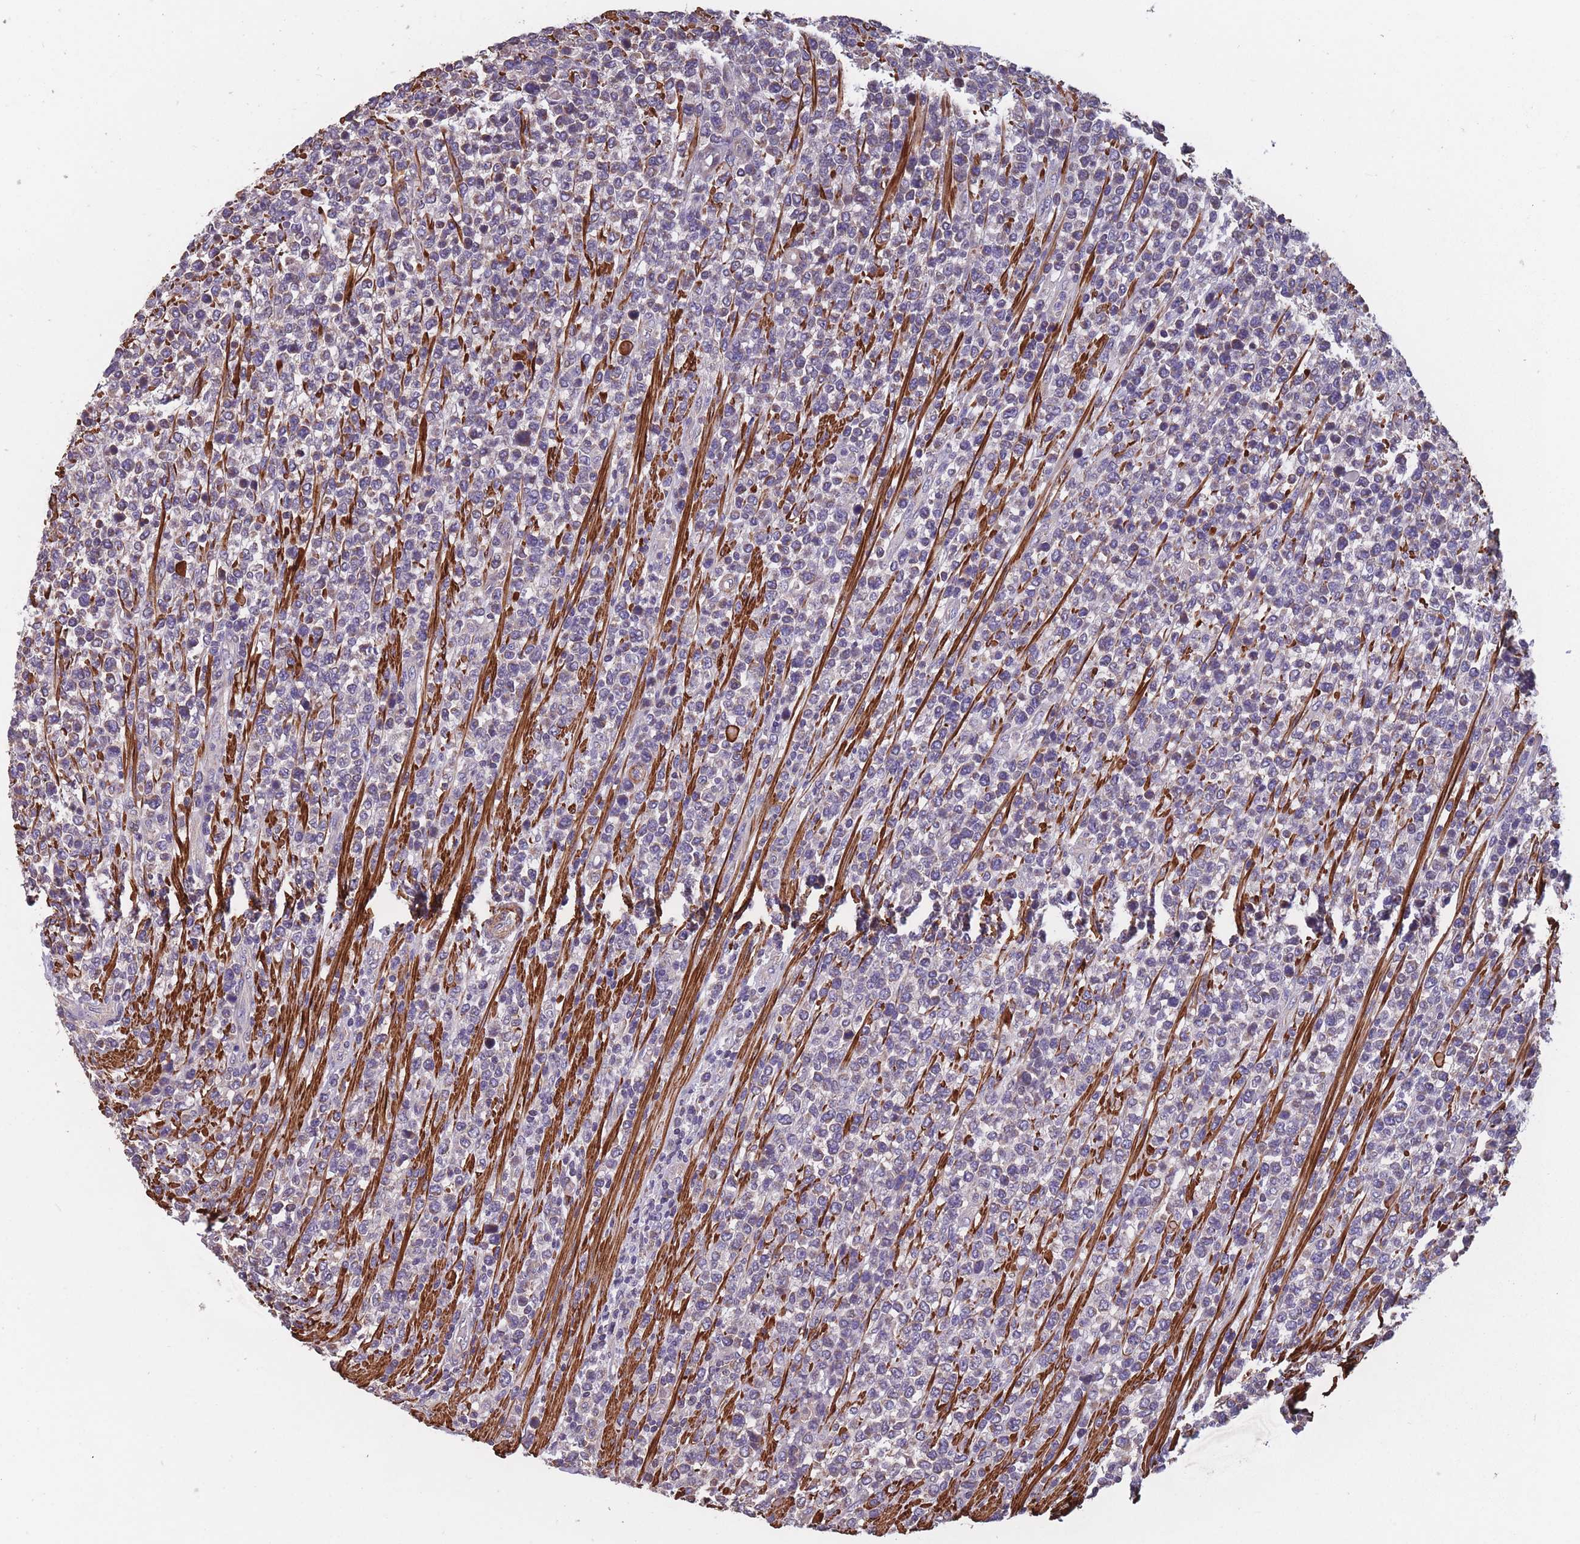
{"staining": {"intensity": "weak", "quantity": "<25%", "location": "cytoplasmic/membranous"}, "tissue": "lymphoma", "cell_type": "Tumor cells", "image_type": "cancer", "snomed": [{"axis": "morphology", "description": "Malignant lymphoma, non-Hodgkin's type, High grade"}, {"axis": "topography", "description": "Soft tissue"}], "caption": "Immunohistochemistry (IHC) of human malignant lymphoma, non-Hodgkin's type (high-grade) displays no staining in tumor cells.", "gene": "TOMM40L", "patient": {"sex": "female", "age": 56}}